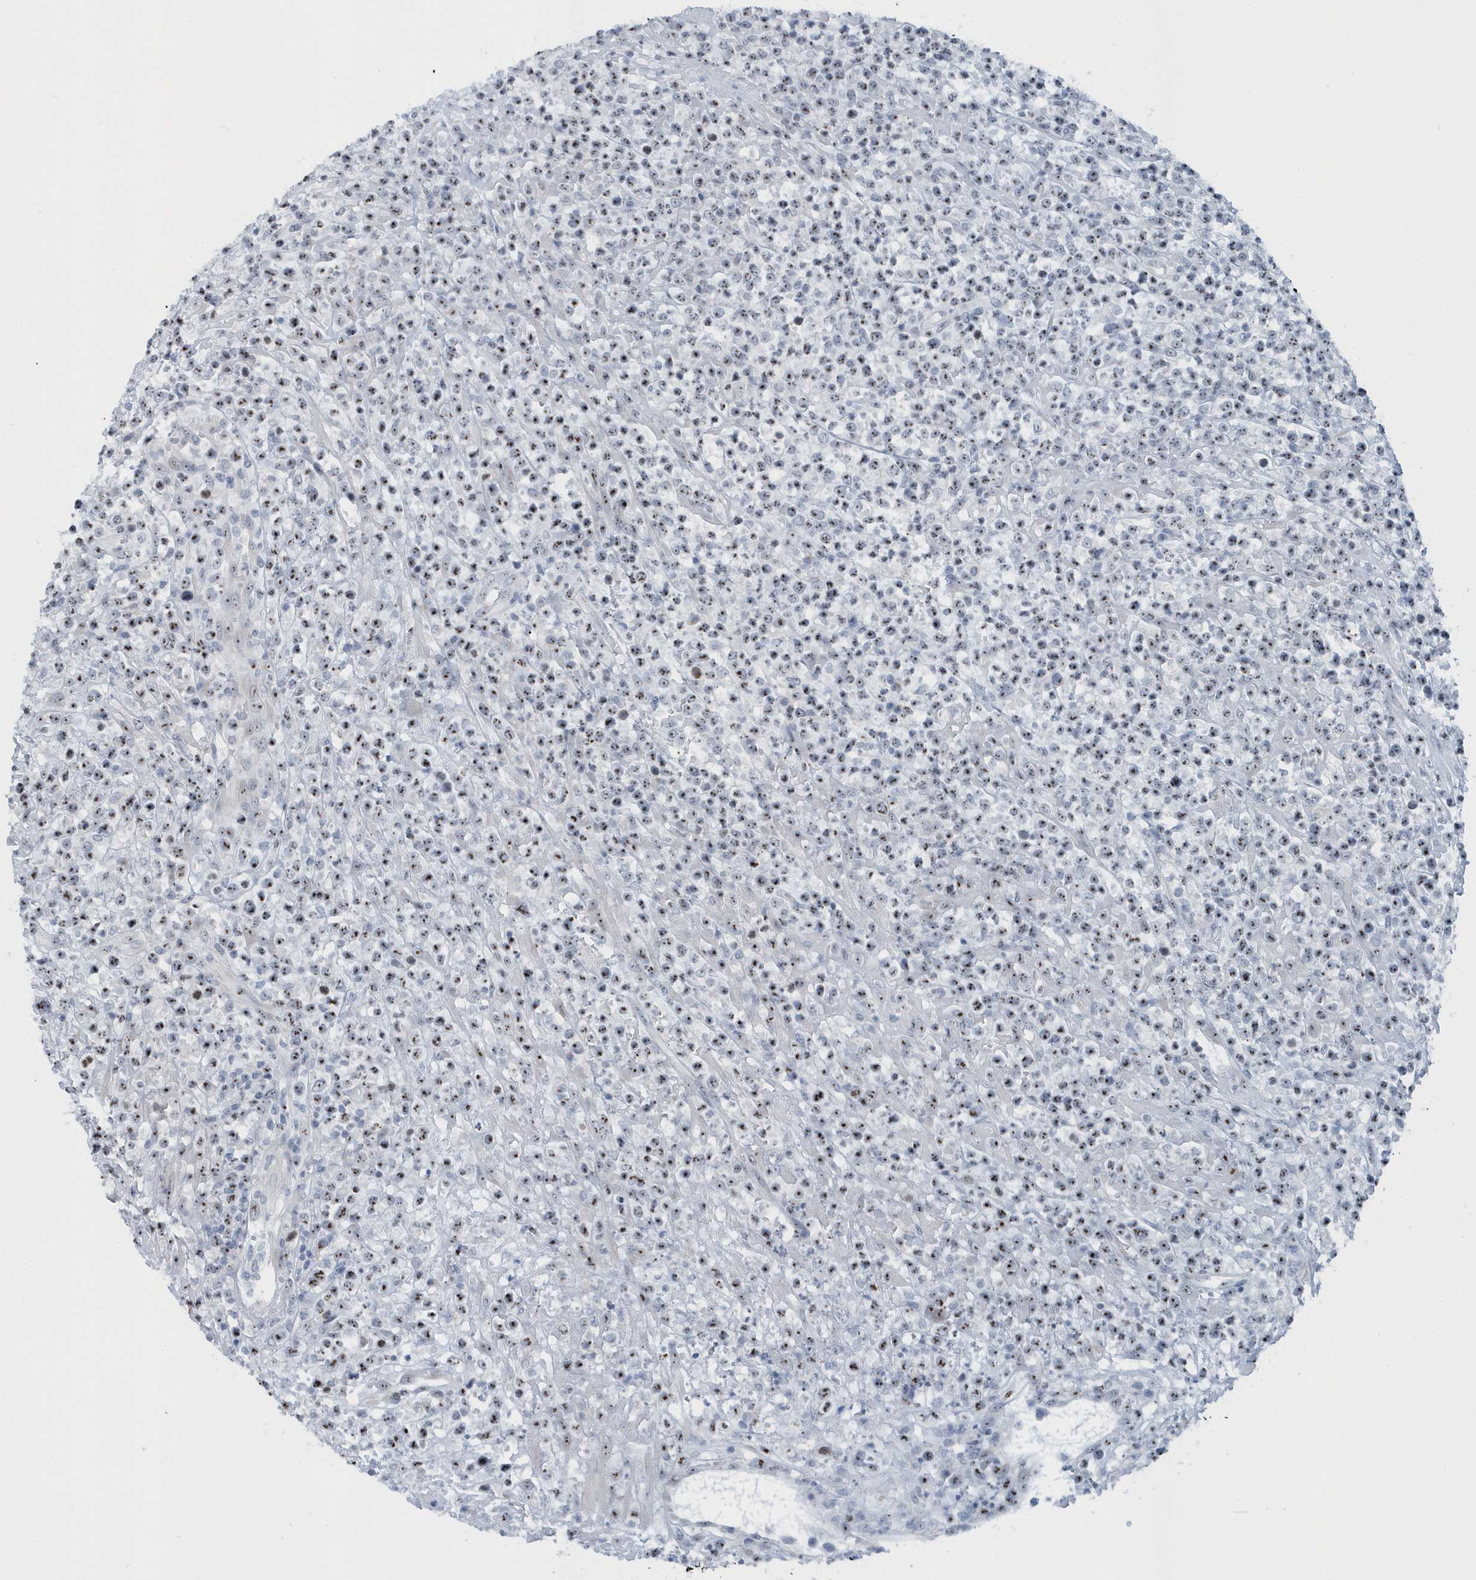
{"staining": {"intensity": "moderate", "quantity": ">75%", "location": "nuclear"}, "tissue": "lymphoma", "cell_type": "Tumor cells", "image_type": "cancer", "snomed": [{"axis": "morphology", "description": "Malignant lymphoma, non-Hodgkin's type, High grade"}, {"axis": "topography", "description": "Colon"}], "caption": "Tumor cells demonstrate medium levels of moderate nuclear staining in approximately >75% of cells in lymphoma.", "gene": "RPF2", "patient": {"sex": "female", "age": 53}}